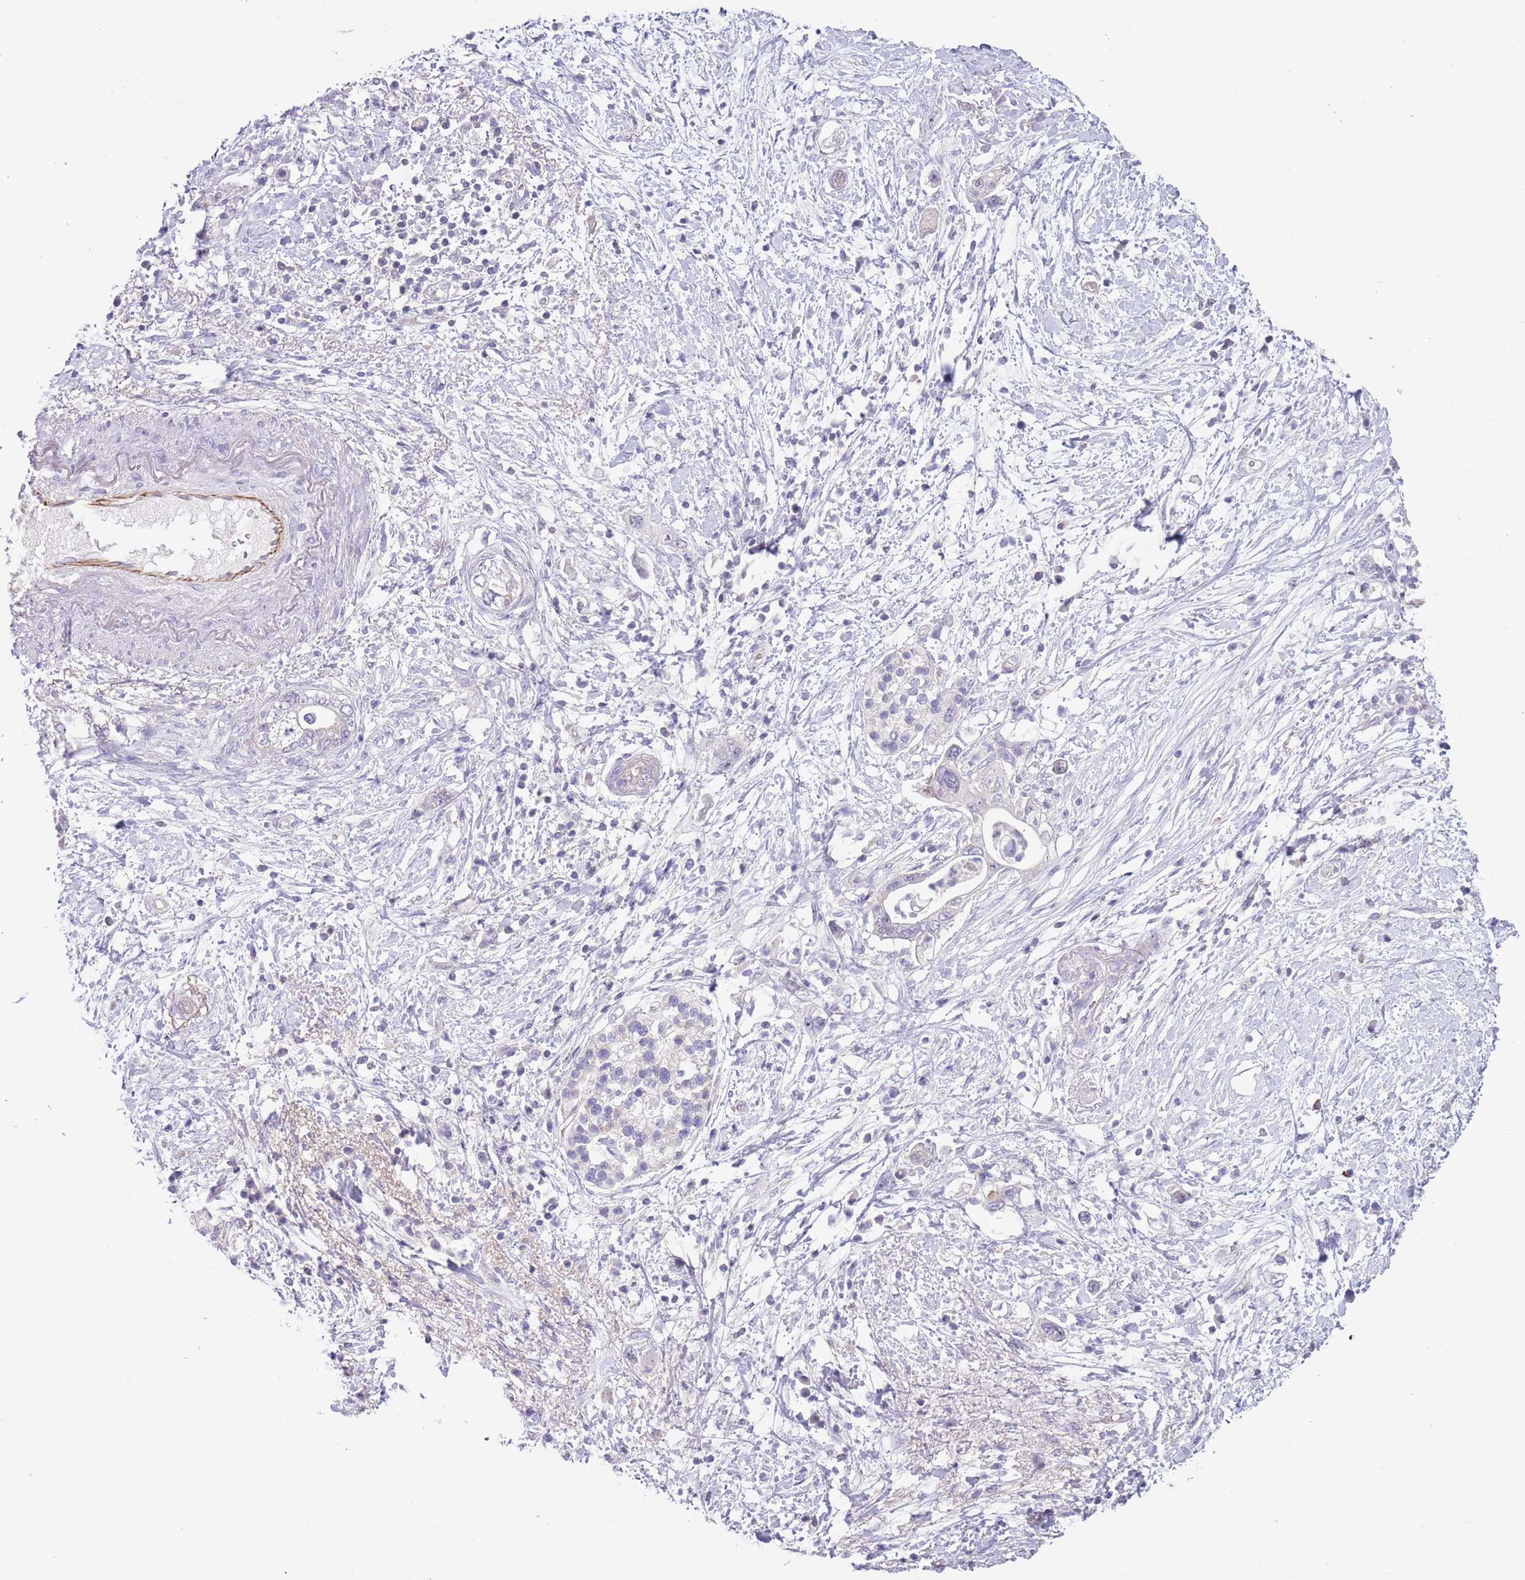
{"staining": {"intensity": "negative", "quantity": "none", "location": "none"}, "tissue": "pancreatic cancer", "cell_type": "Tumor cells", "image_type": "cancer", "snomed": [{"axis": "morphology", "description": "Adenocarcinoma, NOS"}, {"axis": "topography", "description": "Pancreas"}], "caption": "Tumor cells are negative for brown protein staining in pancreatic cancer (adenocarcinoma).", "gene": "ZNF14", "patient": {"sex": "female", "age": 73}}